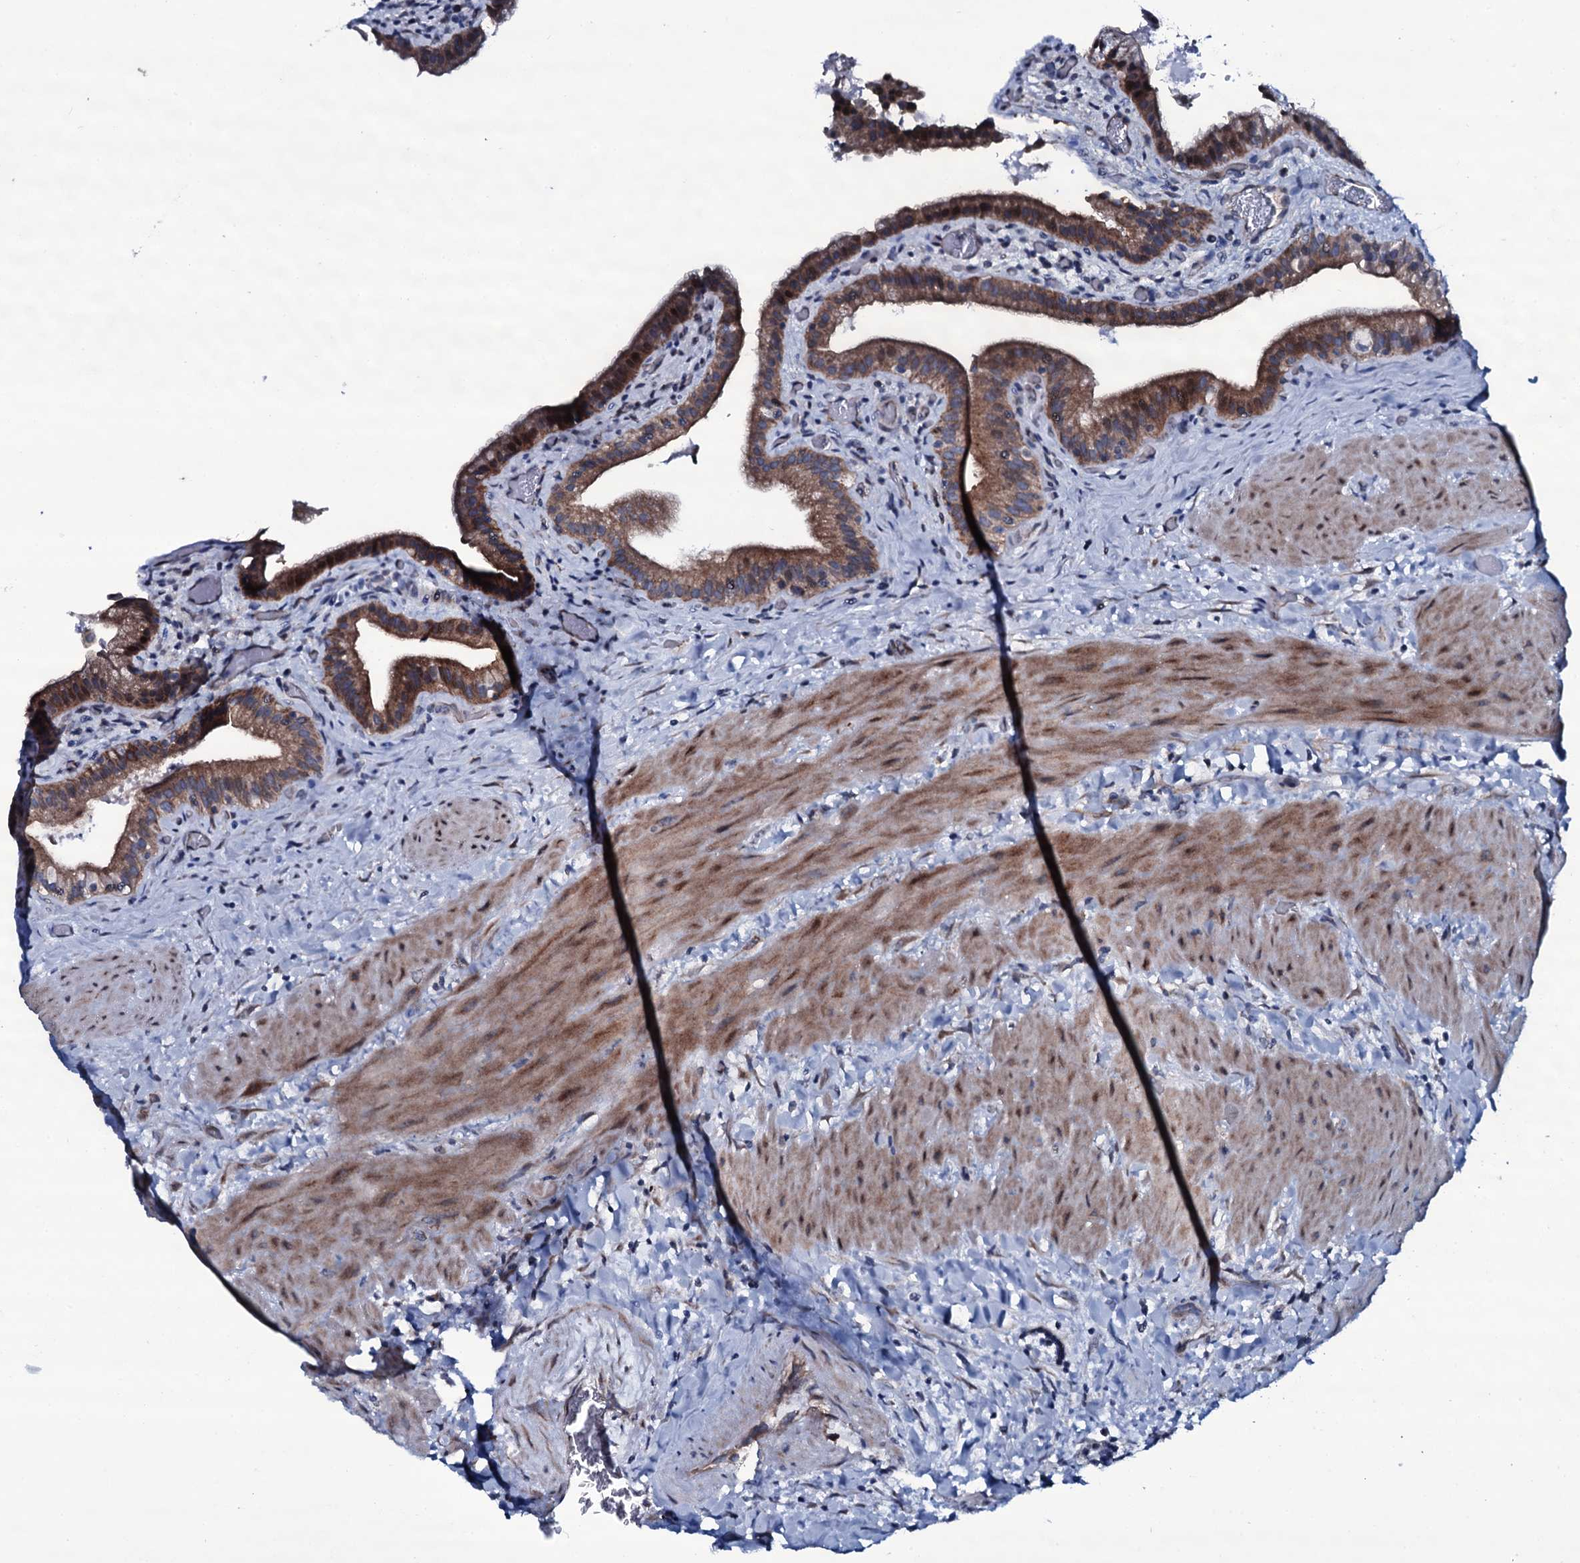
{"staining": {"intensity": "strong", "quantity": ">75%", "location": "cytoplasmic/membranous"}, "tissue": "gallbladder", "cell_type": "Glandular cells", "image_type": "normal", "snomed": [{"axis": "morphology", "description": "Normal tissue, NOS"}, {"axis": "topography", "description": "Gallbladder"}], "caption": "Gallbladder was stained to show a protein in brown. There is high levels of strong cytoplasmic/membranous expression in about >75% of glandular cells.", "gene": "WIPF3", "patient": {"sex": "male", "age": 24}}